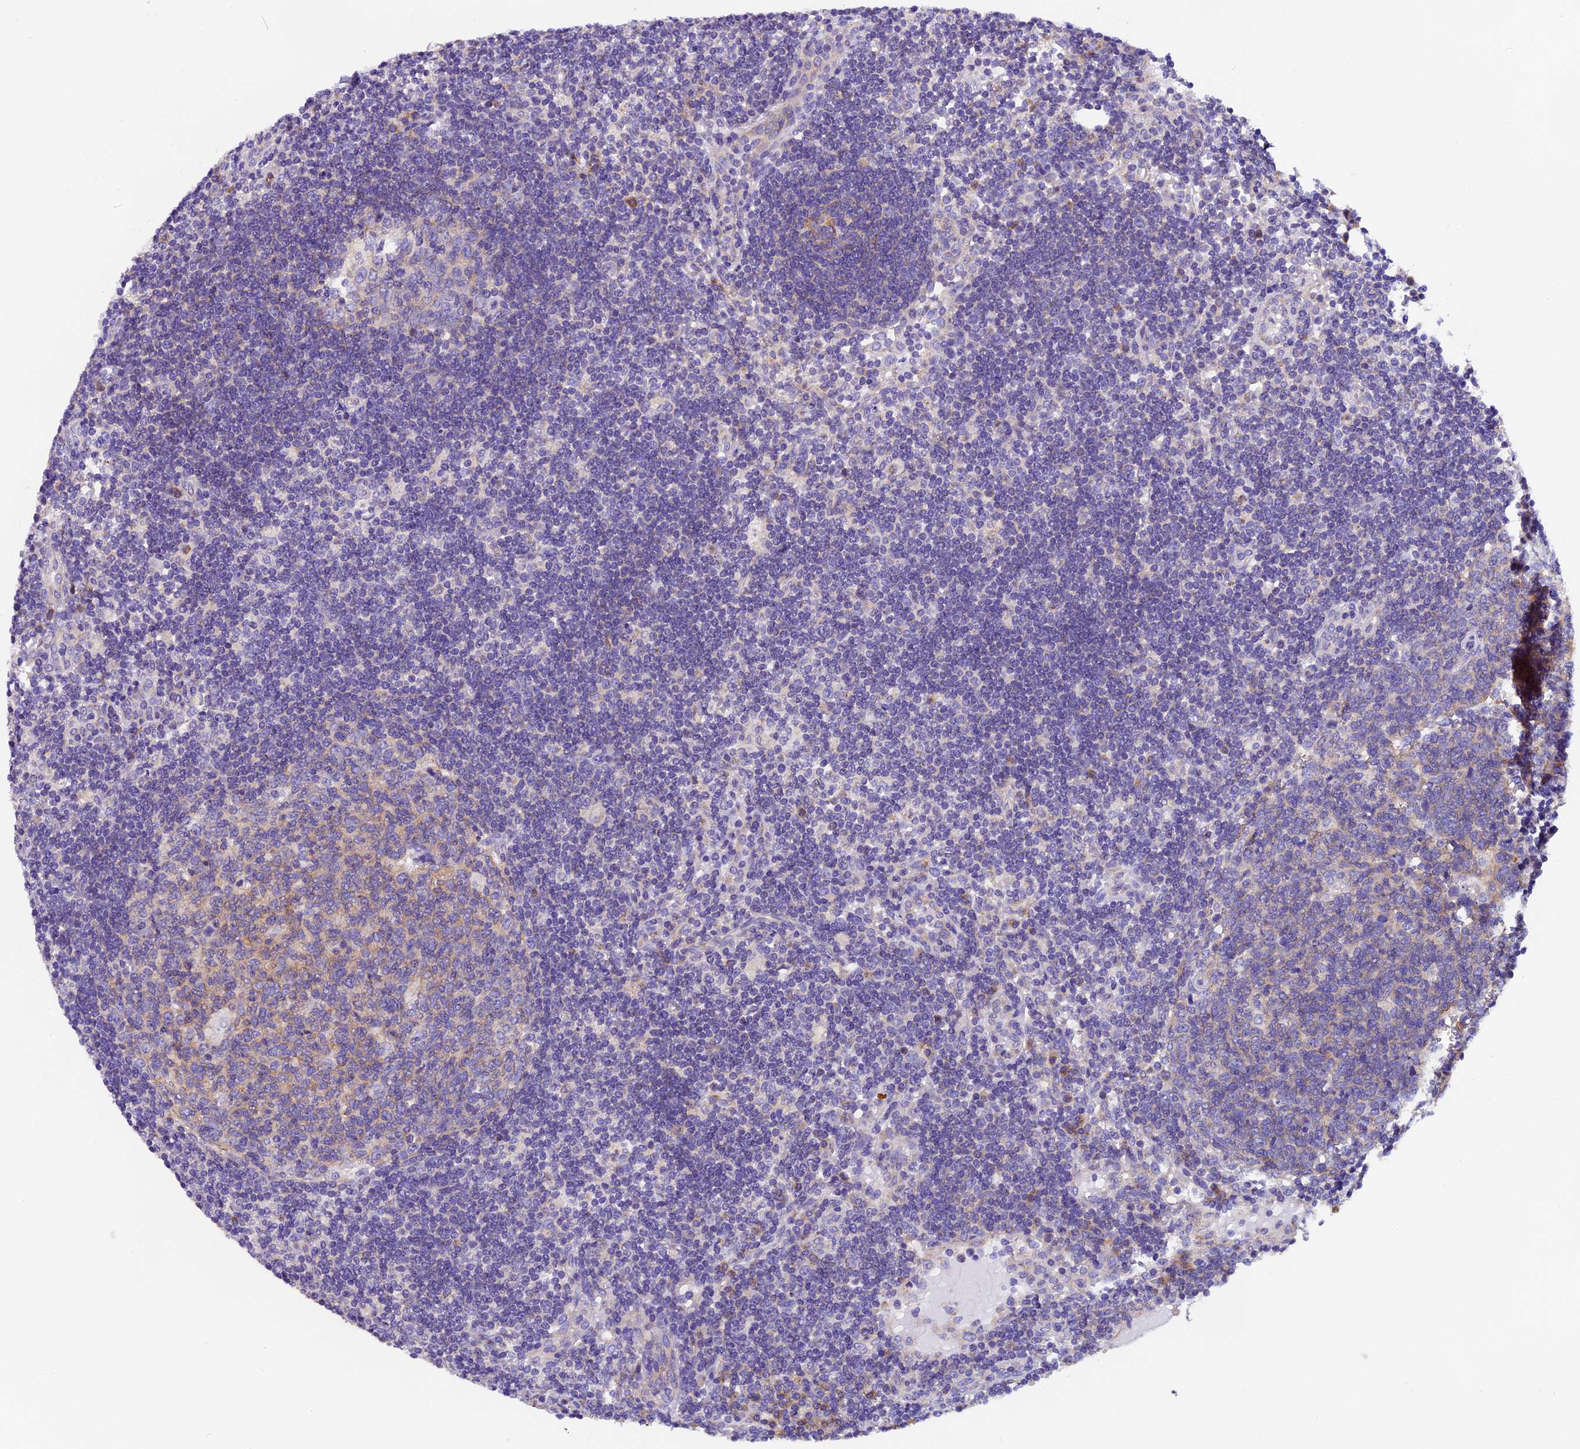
{"staining": {"intensity": "weak", "quantity": "<25%", "location": "cytoplasmic/membranous"}, "tissue": "lymph node", "cell_type": "Germinal center cells", "image_type": "normal", "snomed": [{"axis": "morphology", "description": "Normal tissue, NOS"}, {"axis": "topography", "description": "Lymph node"}], "caption": "This is an immunohistochemistry (IHC) histopathology image of benign lymph node. There is no expression in germinal center cells.", "gene": "COMTD1", "patient": {"sex": "female", "age": 73}}